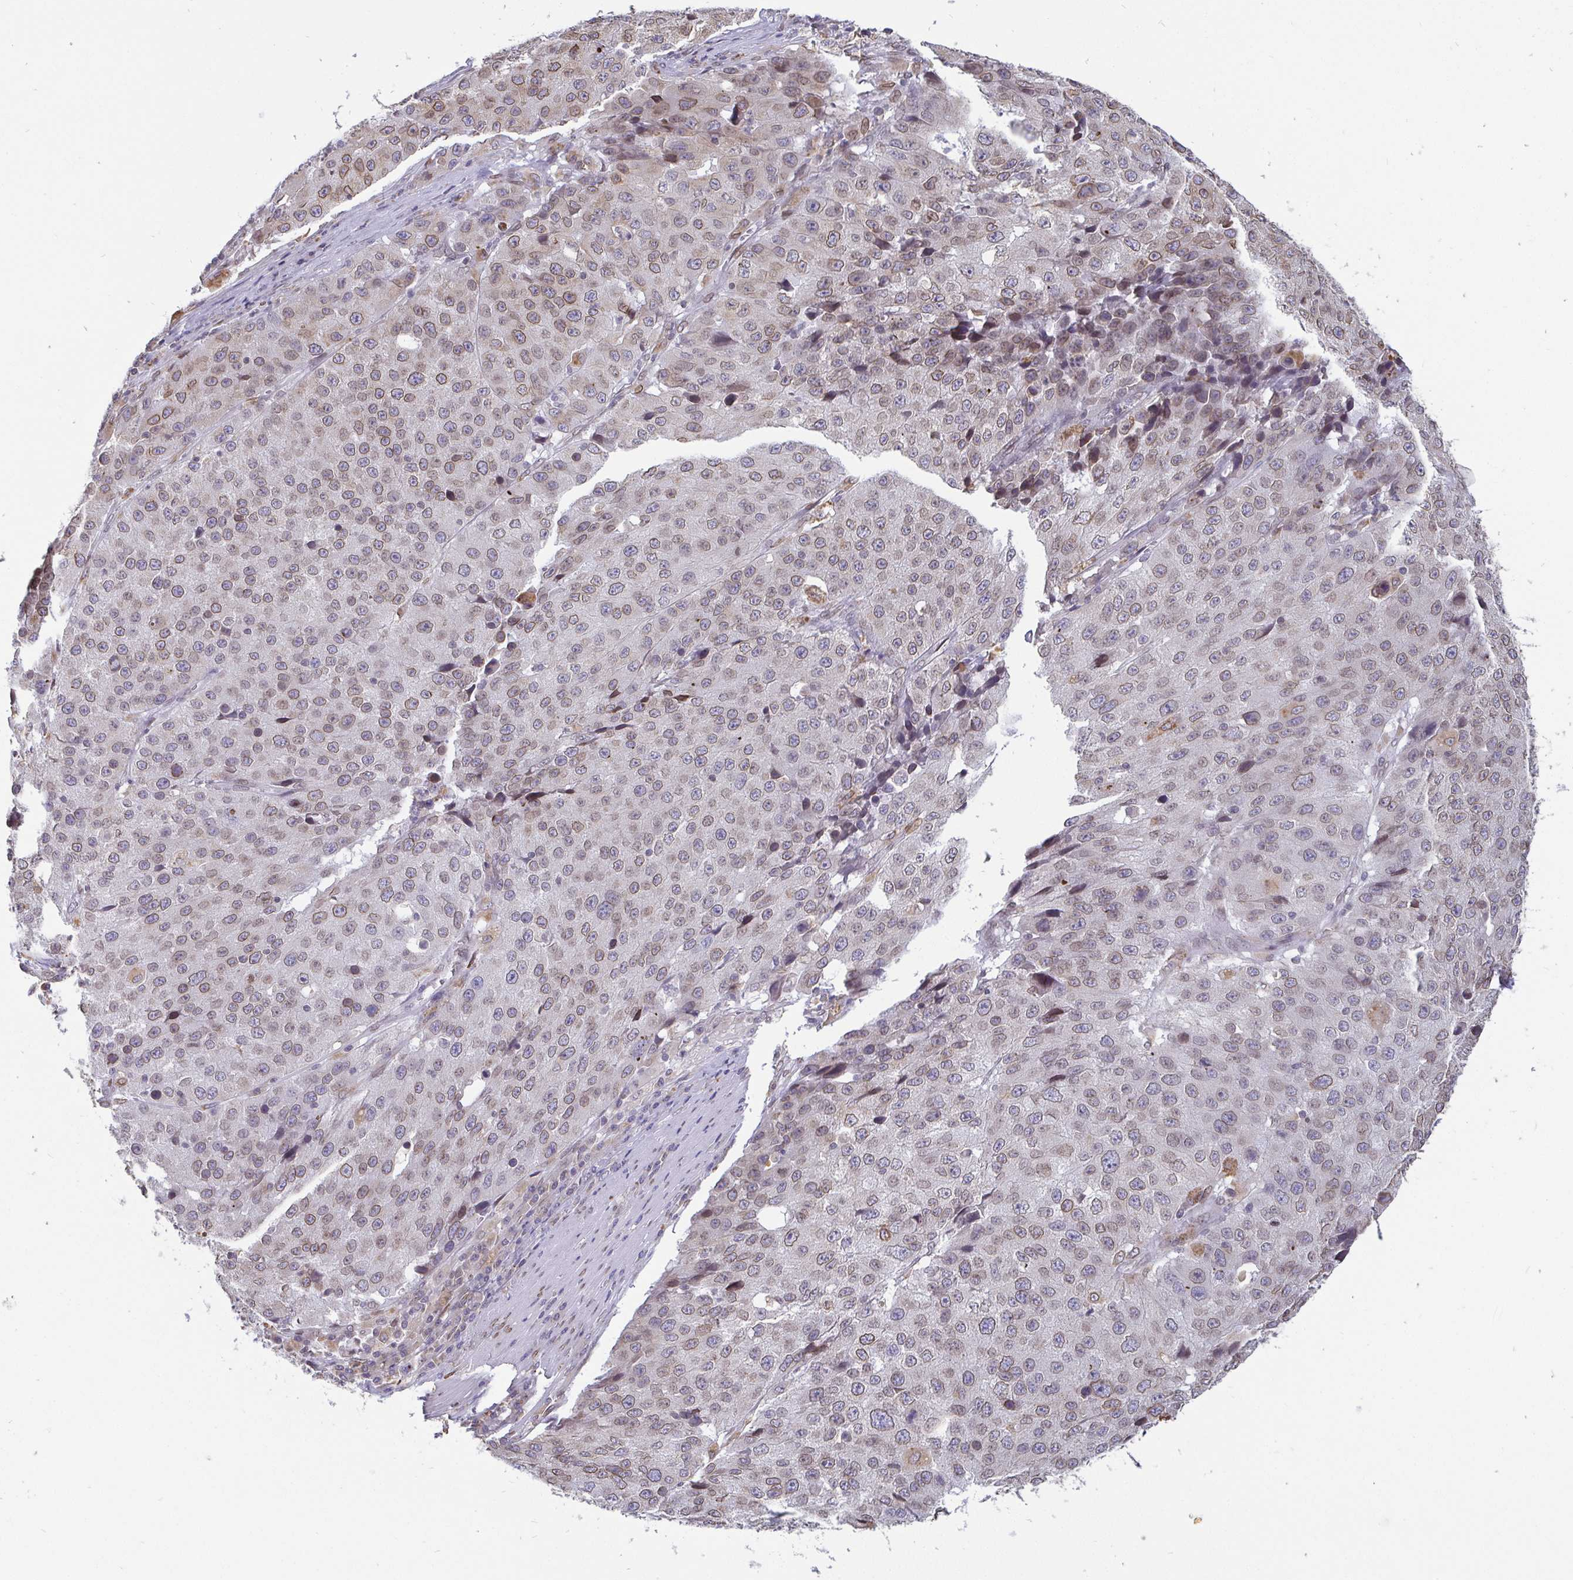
{"staining": {"intensity": "weak", "quantity": ">75%", "location": "cytoplasmic/membranous,nuclear"}, "tissue": "stomach cancer", "cell_type": "Tumor cells", "image_type": "cancer", "snomed": [{"axis": "morphology", "description": "Adenocarcinoma, NOS"}, {"axis": "topography", "description": "Stomach"}], "caption": "An image of human stomach adenocarcinoma stained for a protein shows weak cytoplasmic/membranous and nuclear brown staining in tumor cells.", "gene": "EMD", "patient": {"sex": "male", "age": 71}}